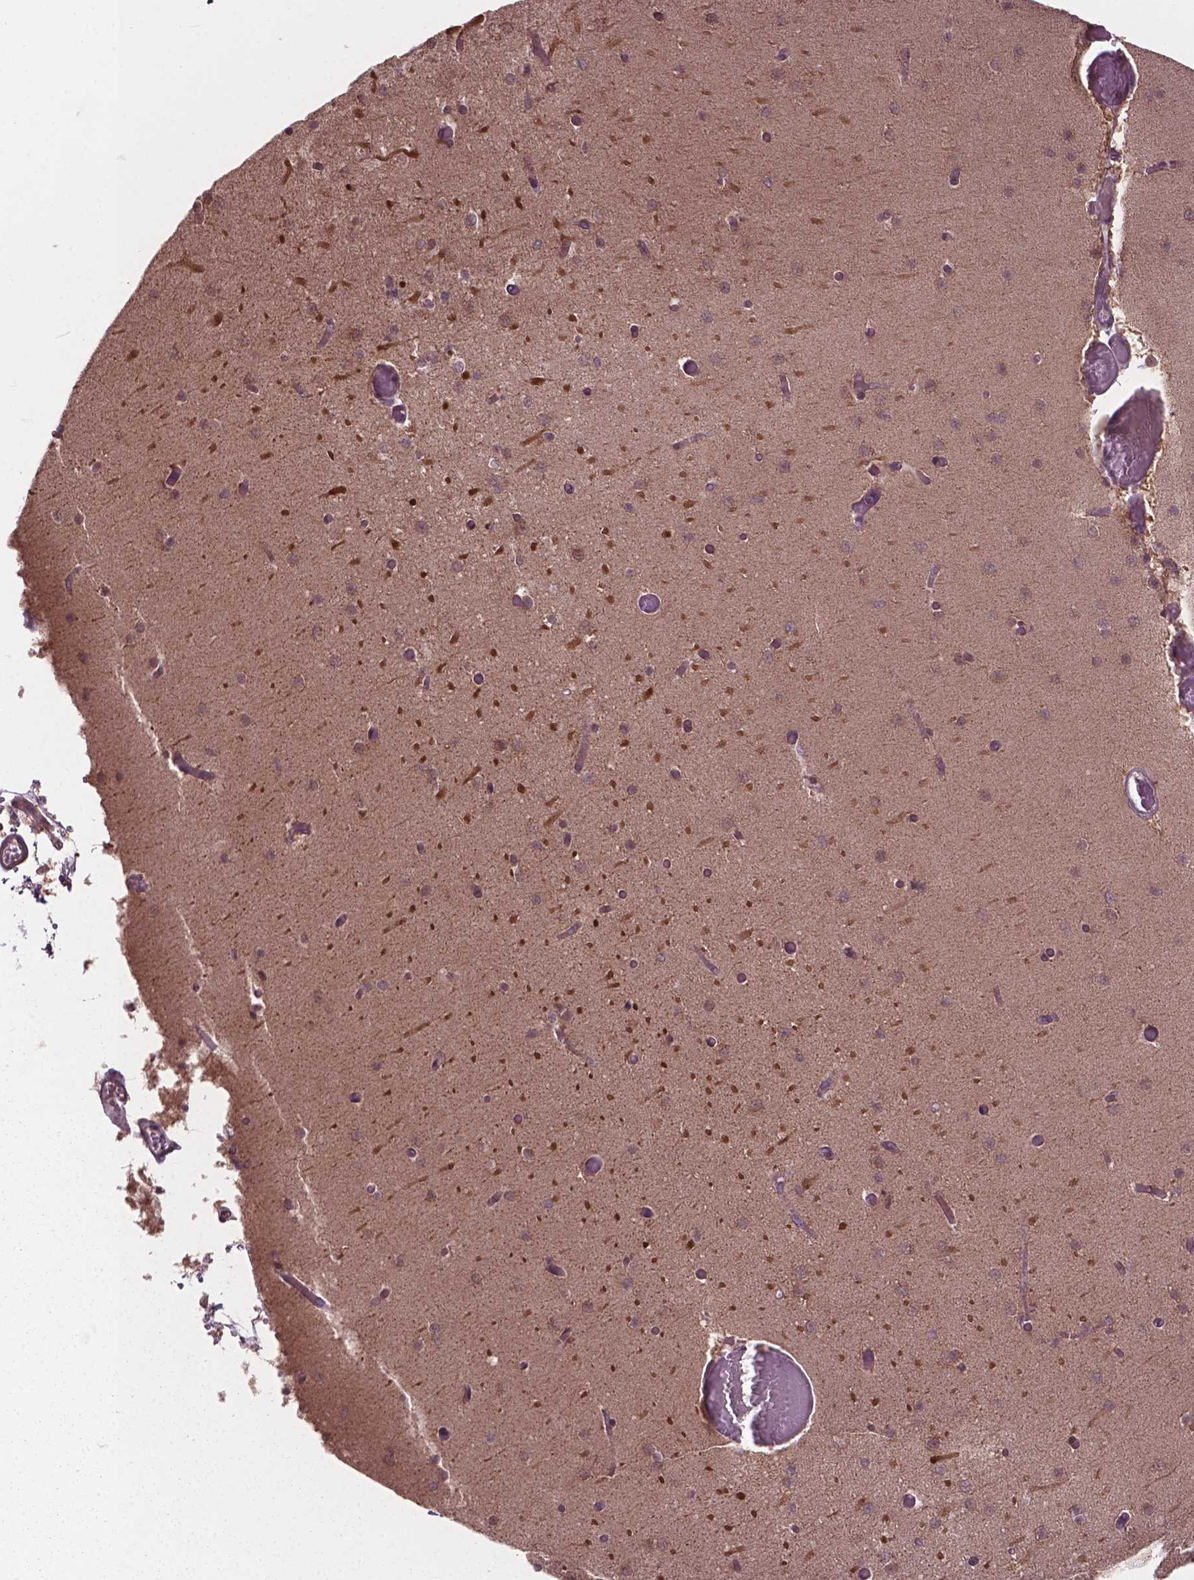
{"staining": {"intensity": "moderate", "quantity": "<25%", "location": "nuclear"}, "tissue": "cerebellum", "cell_type": "Cells in granular layer", "image_type": "normal", "snomed": [{"axis": "morphology", "description": "Normal tissue, NOS"}, {"axis": "topography", "description": "Cerebellum"}], "caption": "The histopathology image demonstrates a brown stain indicating the presence of a protein in the nuclear of cells in granular layer in cerebellum. Nuclei are stained in blue.", "gene": "MRPL33", "patient": {"sex": "female", "age": 28}}